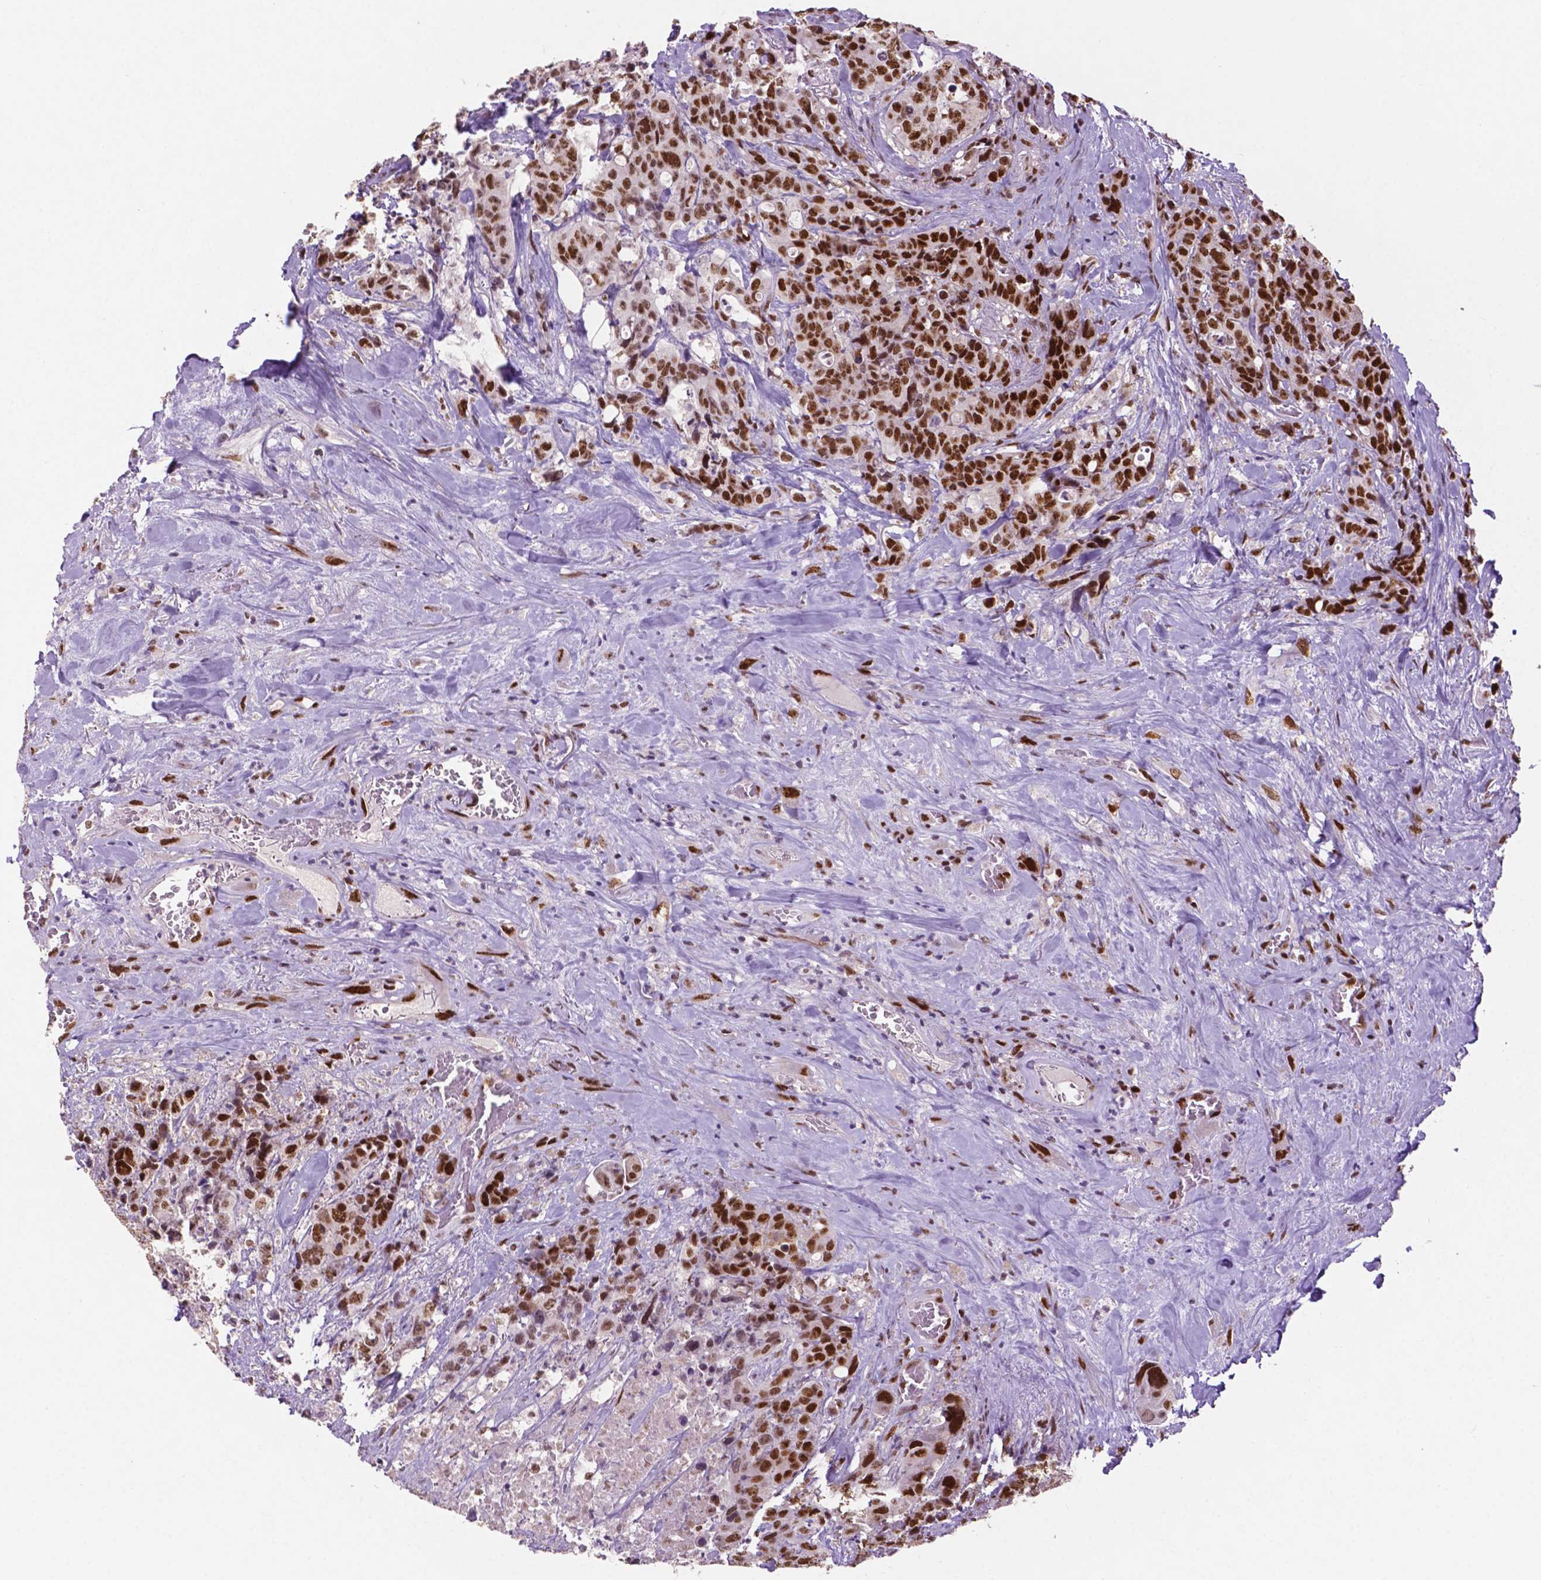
{"staining": {"intensity": "strong", "quantity": "25%-75%", "location": "nuclear"}, "tissue": "colorectal cancer", "cell_type": "Tumor cells", "image_type": "cancer", "snomed": [{"axis": "morphology", "description": "Adenocarcinoma, NOS"}, {"axis": "topography", "description": "Rectum"}], "caption": "Immunohistochemical staining of human colorectal adenocarcinoma displays high levels of strong nuclear protein expression in about 25%-75% of tumor cells.", "gene": "MLH1", "patient": {"sex": "female", "age": 62}}